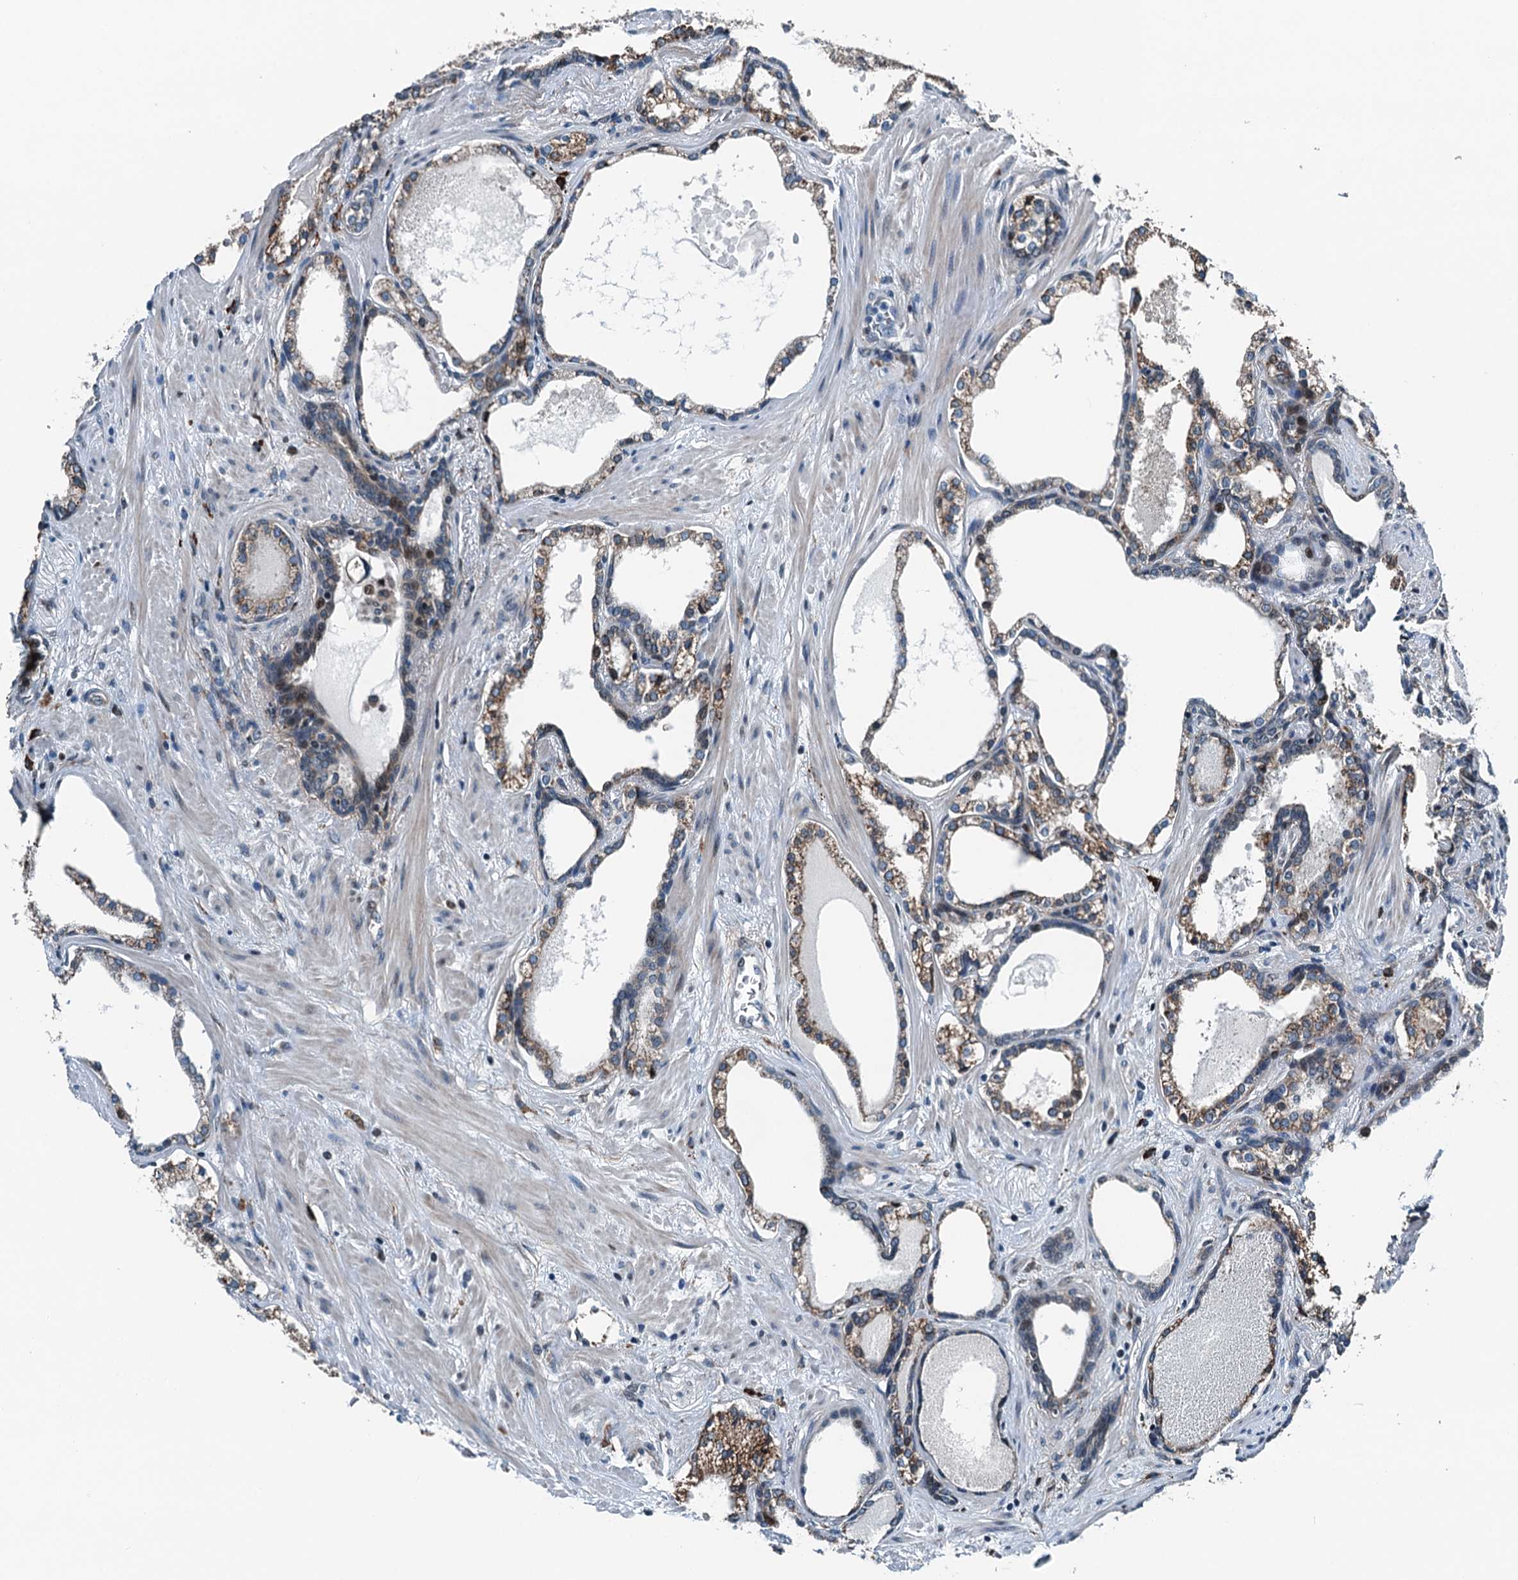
{"staining": {"intensity": "moderate", "quantity": "25%-75%", "location": "cytoplasmic/membranous"}, "tissue": "prostate cancer", "cell_type": "Tumor cells", "image_type": "cancer", "snomed": [{"axis": "morphology", "description": "Adenocarcinoma, High grade"}, {"axis": "topography", "description": "Prostate"}], "caption": "Brown immunohistochemical staining in high-grade adenocarcinoma (prostate) shows moderate cytoplasmic/membranous expression in about 25%-75% of tumor cells.", "gene": "TAMALIN", "patient": {"sex": "male", "age": 58}}